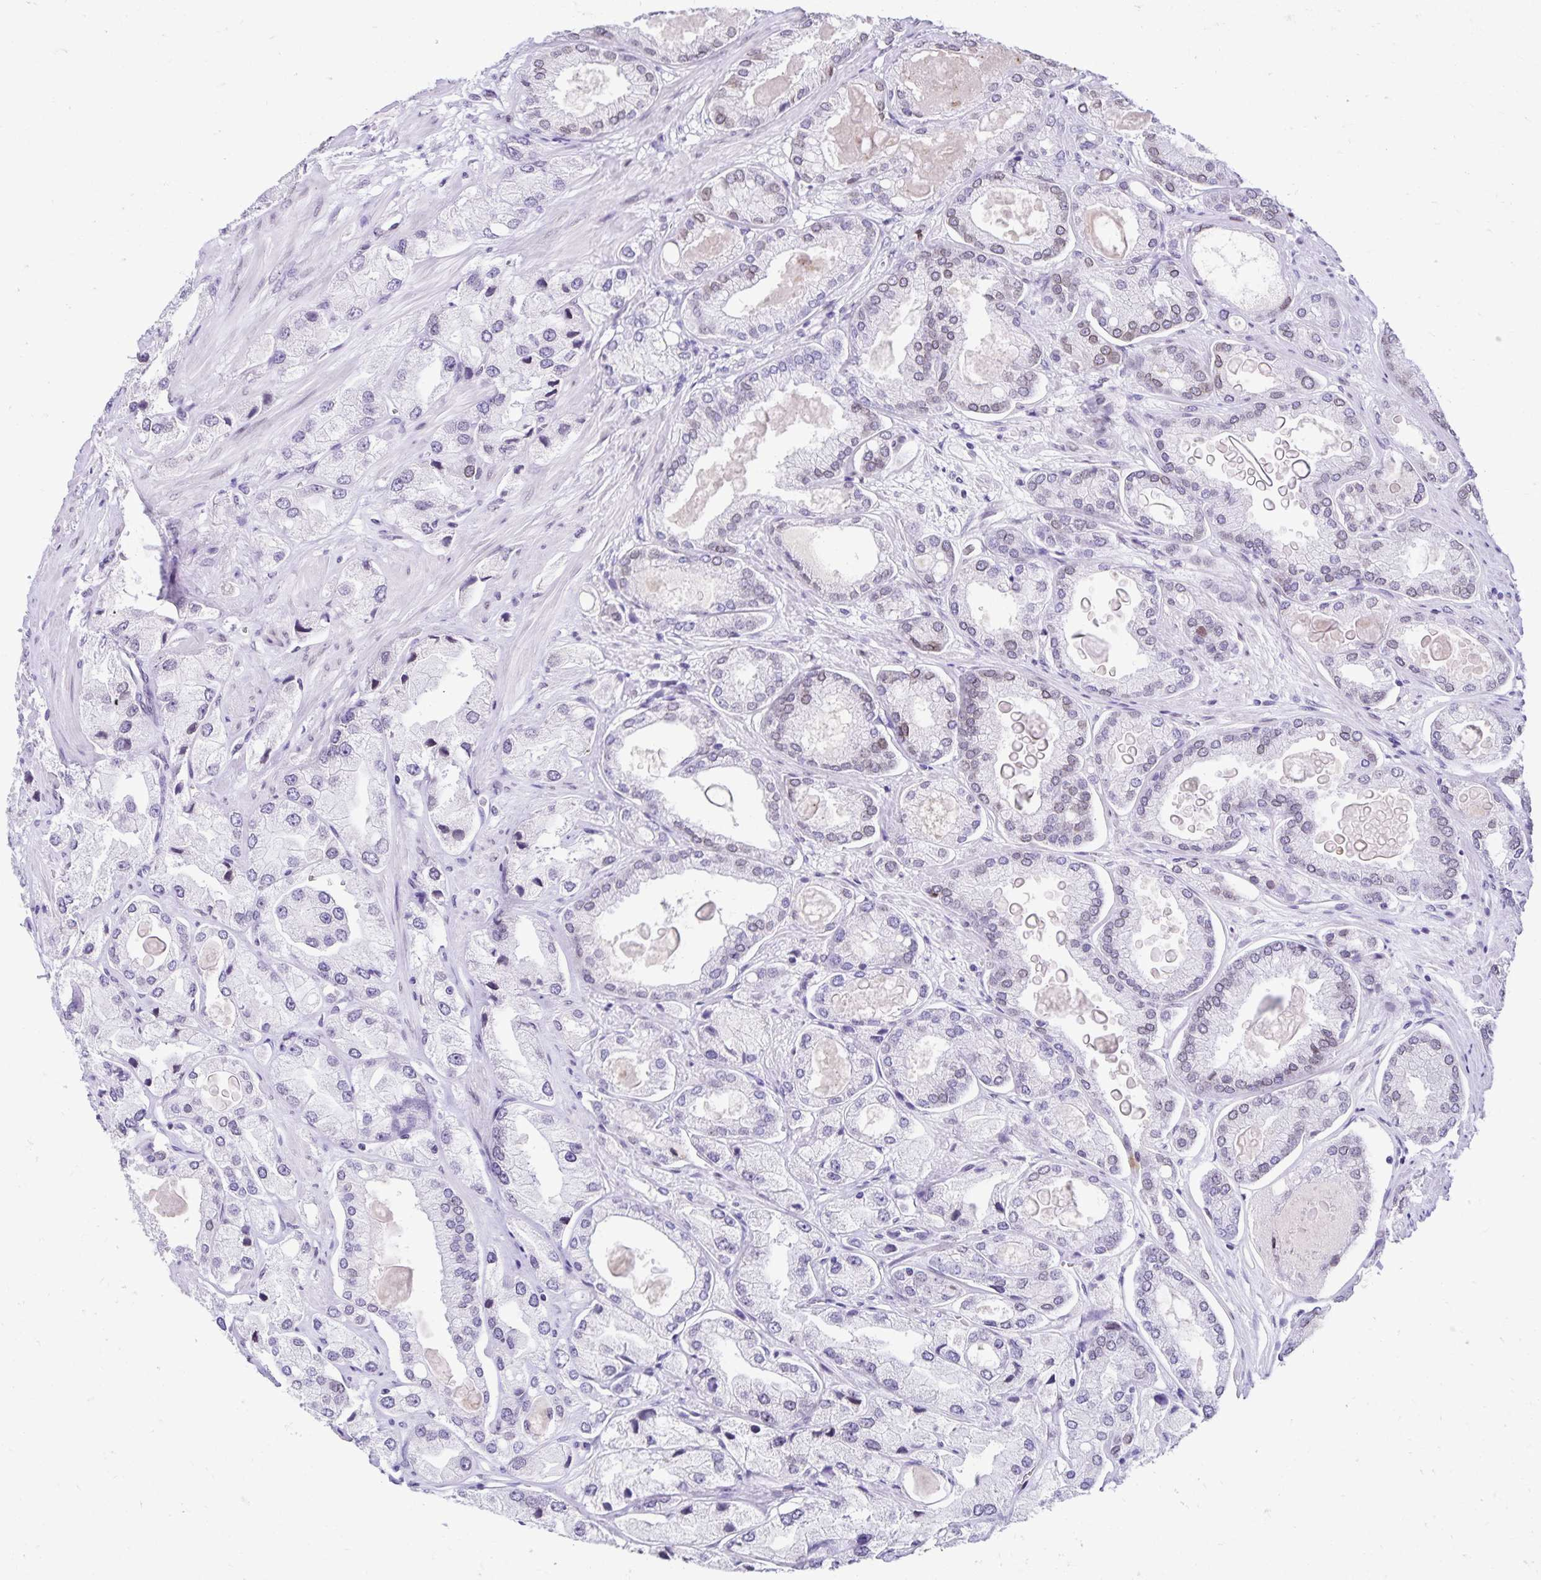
{"staining": {"intensity": "negative", "quantity": "none", "location": "none"}, "tissue": "prostate cancer", "cell_type": "Tumor cells", "image_type": "cancer", "snomed": [{"axis": "morphology", "description": "Adenocarcinoma, High grade"}, {"axis": "topography", "description": "Prostate"}], "caption": "This is a histopathology image of immunohistochemistry staining of high-grade adenocarcinoma (prostate), which shows no staining in tumor cells. (Brightfield microscopy of DAB immunohistochemistry (IHC) at high magnification).", "gene": "FAM166C", "patient": {"sex": "male", "age": 68}}